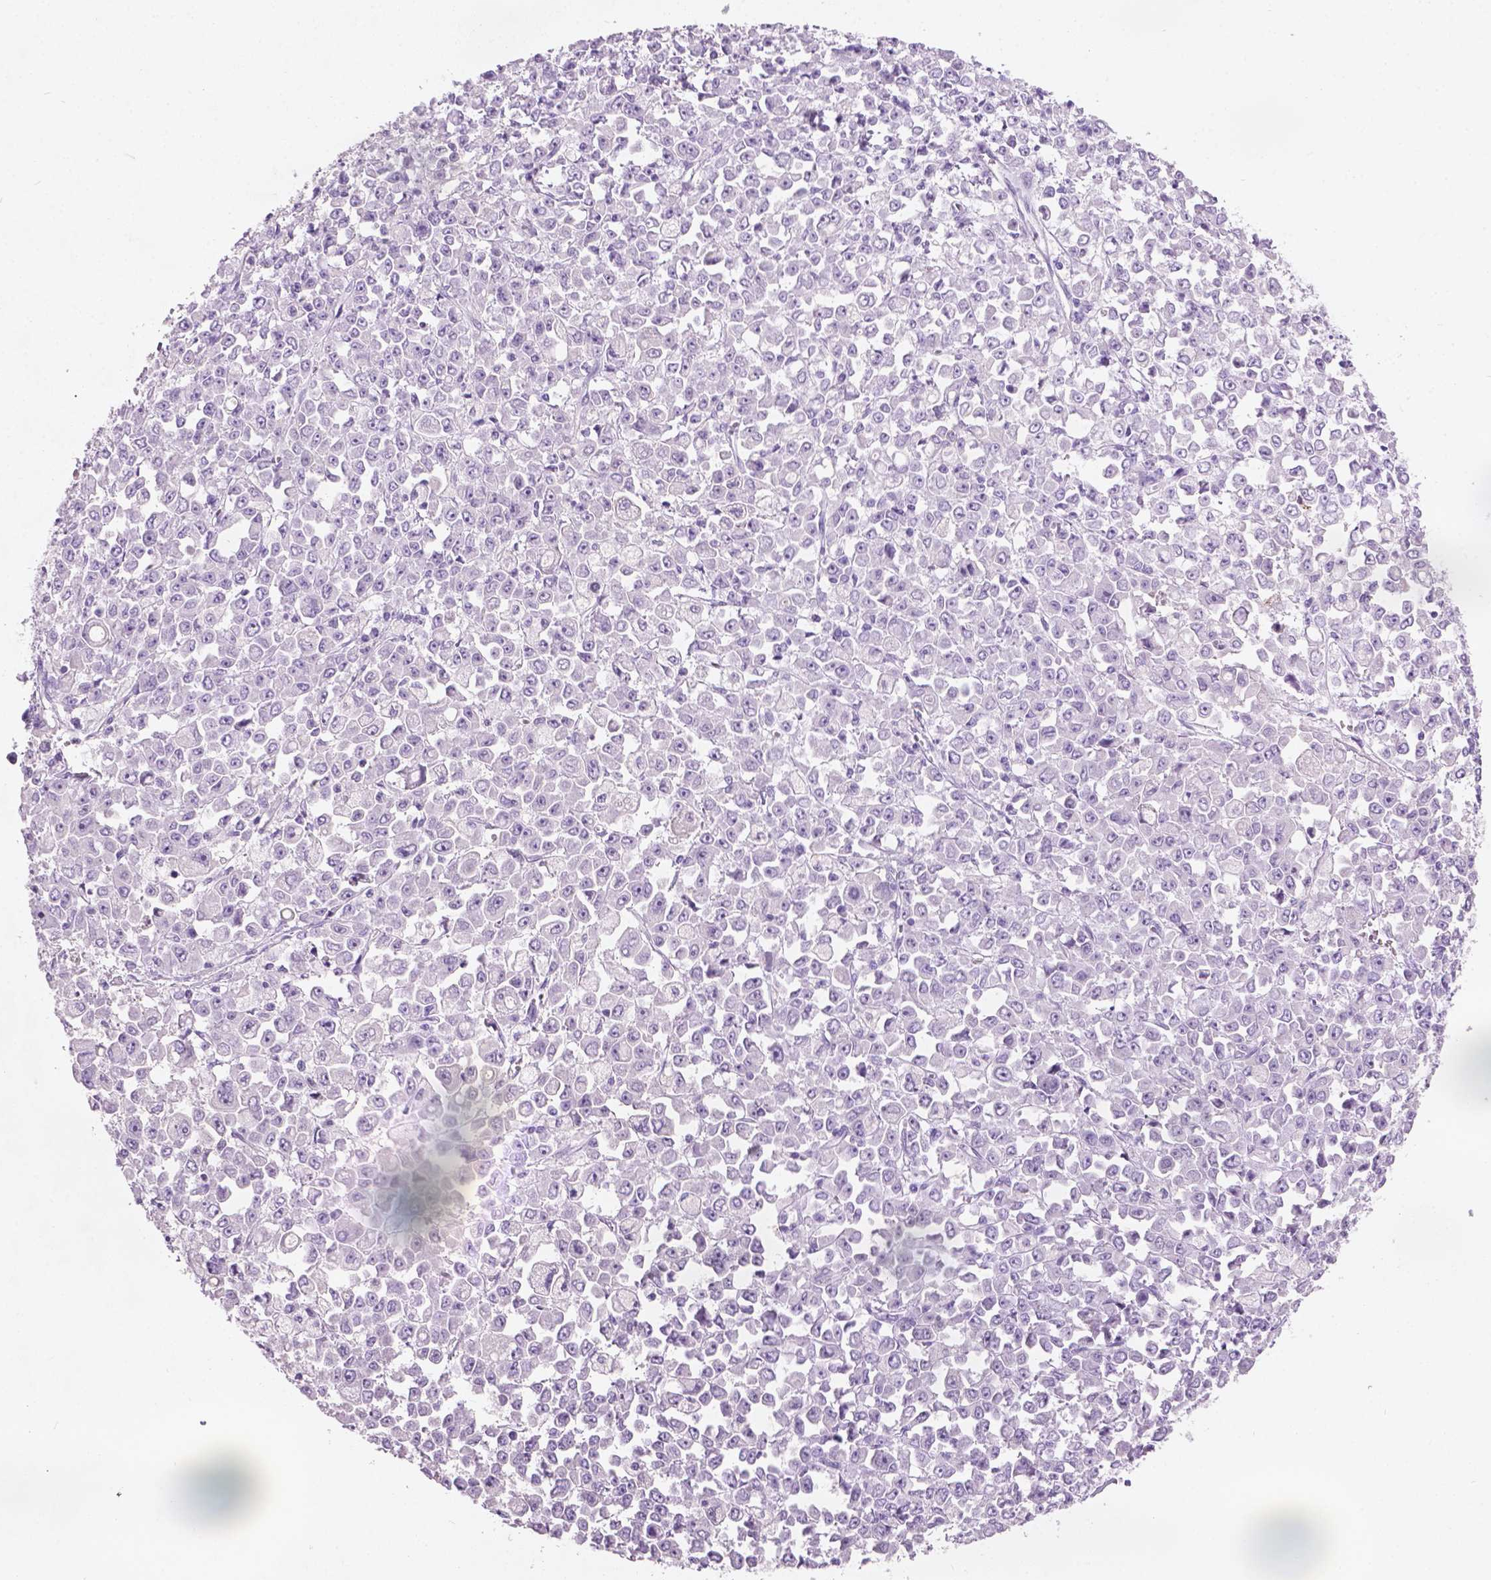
{"staining": {"intensity": "negative", "quantity": "none", "location": "none"}, "tissue": "stomach cancer", "cell_type": "Tumor cells", "image_type": "cancer", "snomed": [{"axis": "morphology", "description": "Adenocarcinoma, NOS"}, {"axis": "topography", "description": "Stomach, upper"}], "caption": "IHC image of human stomach adenocarcinoma stained for a protein (brown), which shows no positivity in tumor cells.", "gene": "TTC29", "patient": {"sex": "male", "age": 70}}